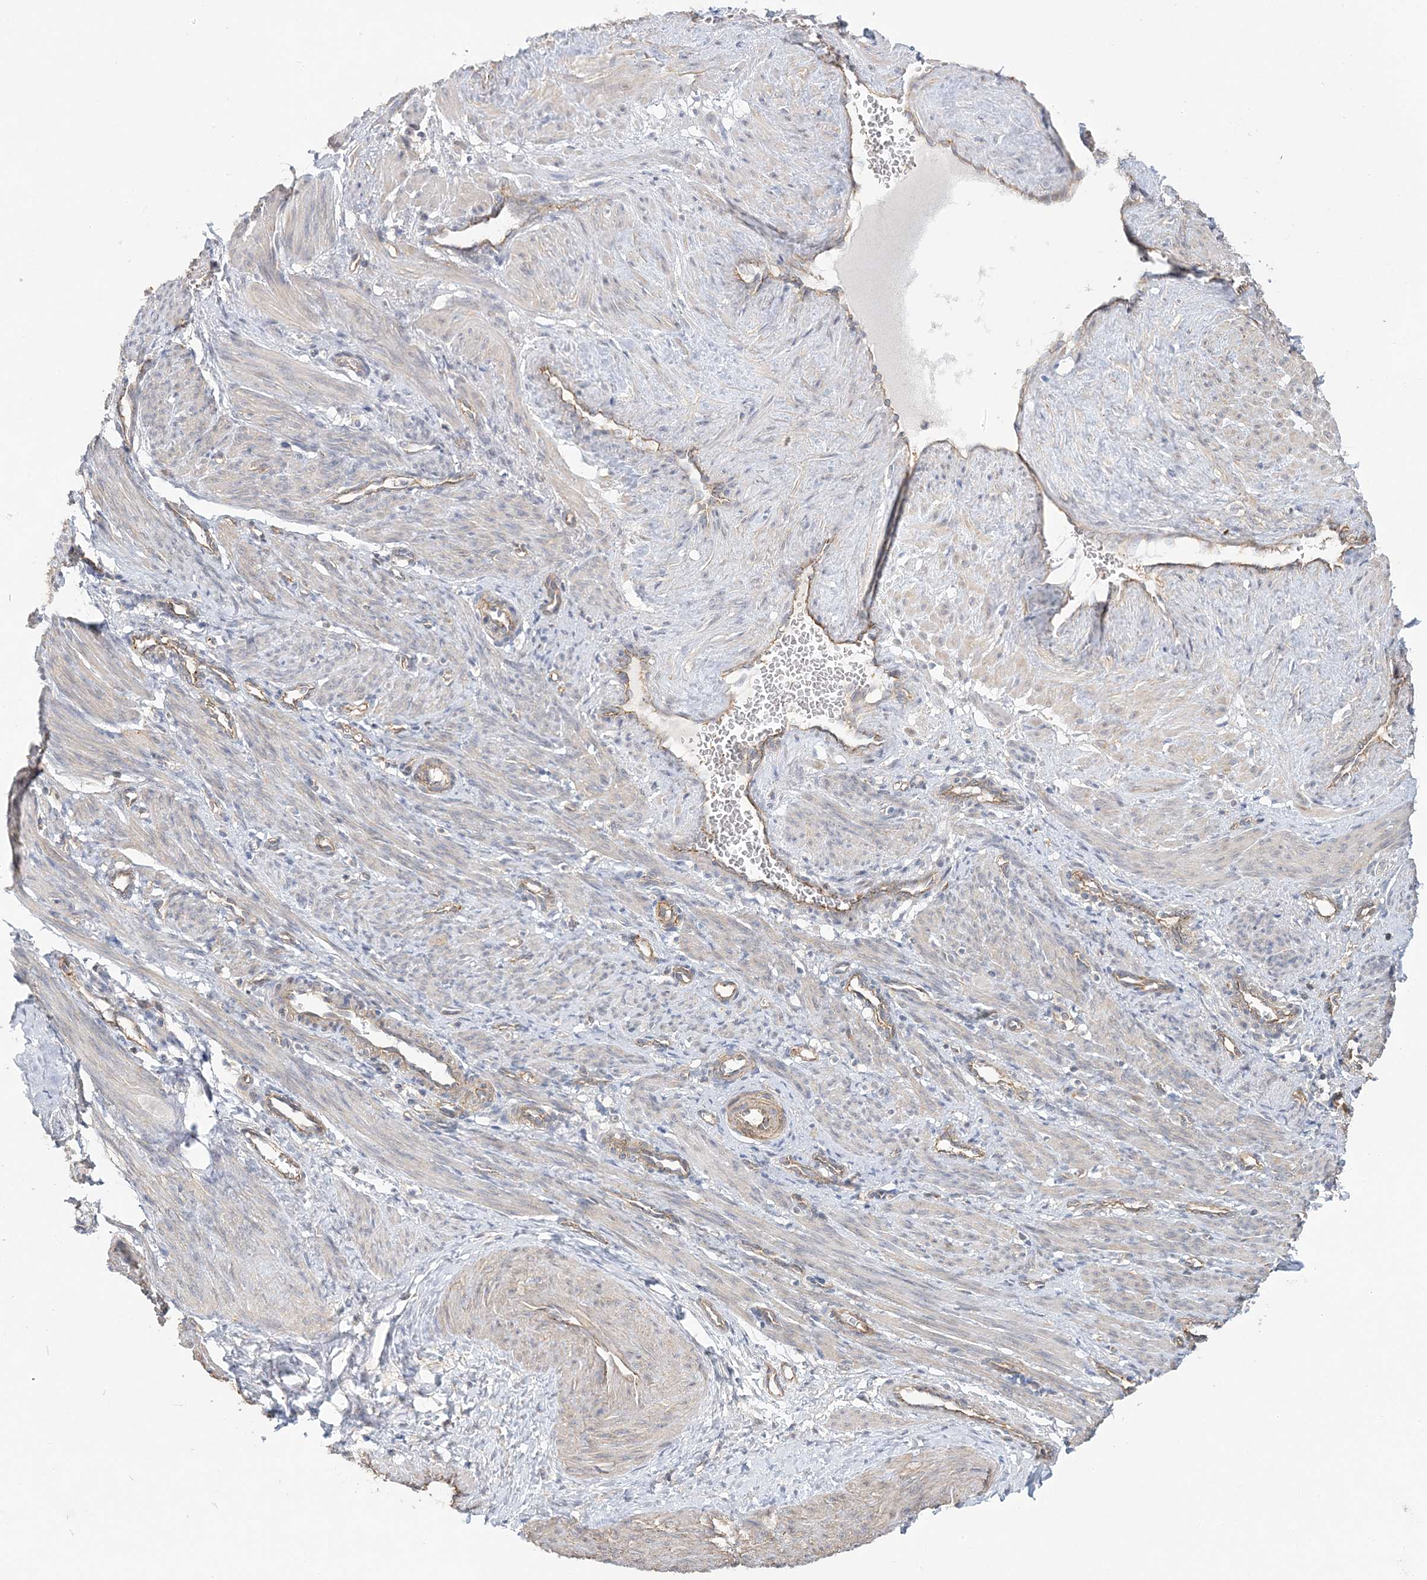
{"staining": {"intensity": "negative", "quantity": "none", "location": "none"}, "tissue": "smooth muscle", "cell_type": "Smooth muscle cells", "image_type": "normal", "snomed": [{"axis": "morphology", "description": "Normal tissue, NOS"}, {"axis": "topography", "description": "Endometrium"}], "caption": "This is an immunohistochemistry image of unremarkable smooth muscle. There is no expression in smooth muscle cells.", "gene": "MAT2B", "patient": {"sex": "female", "age": 33}}